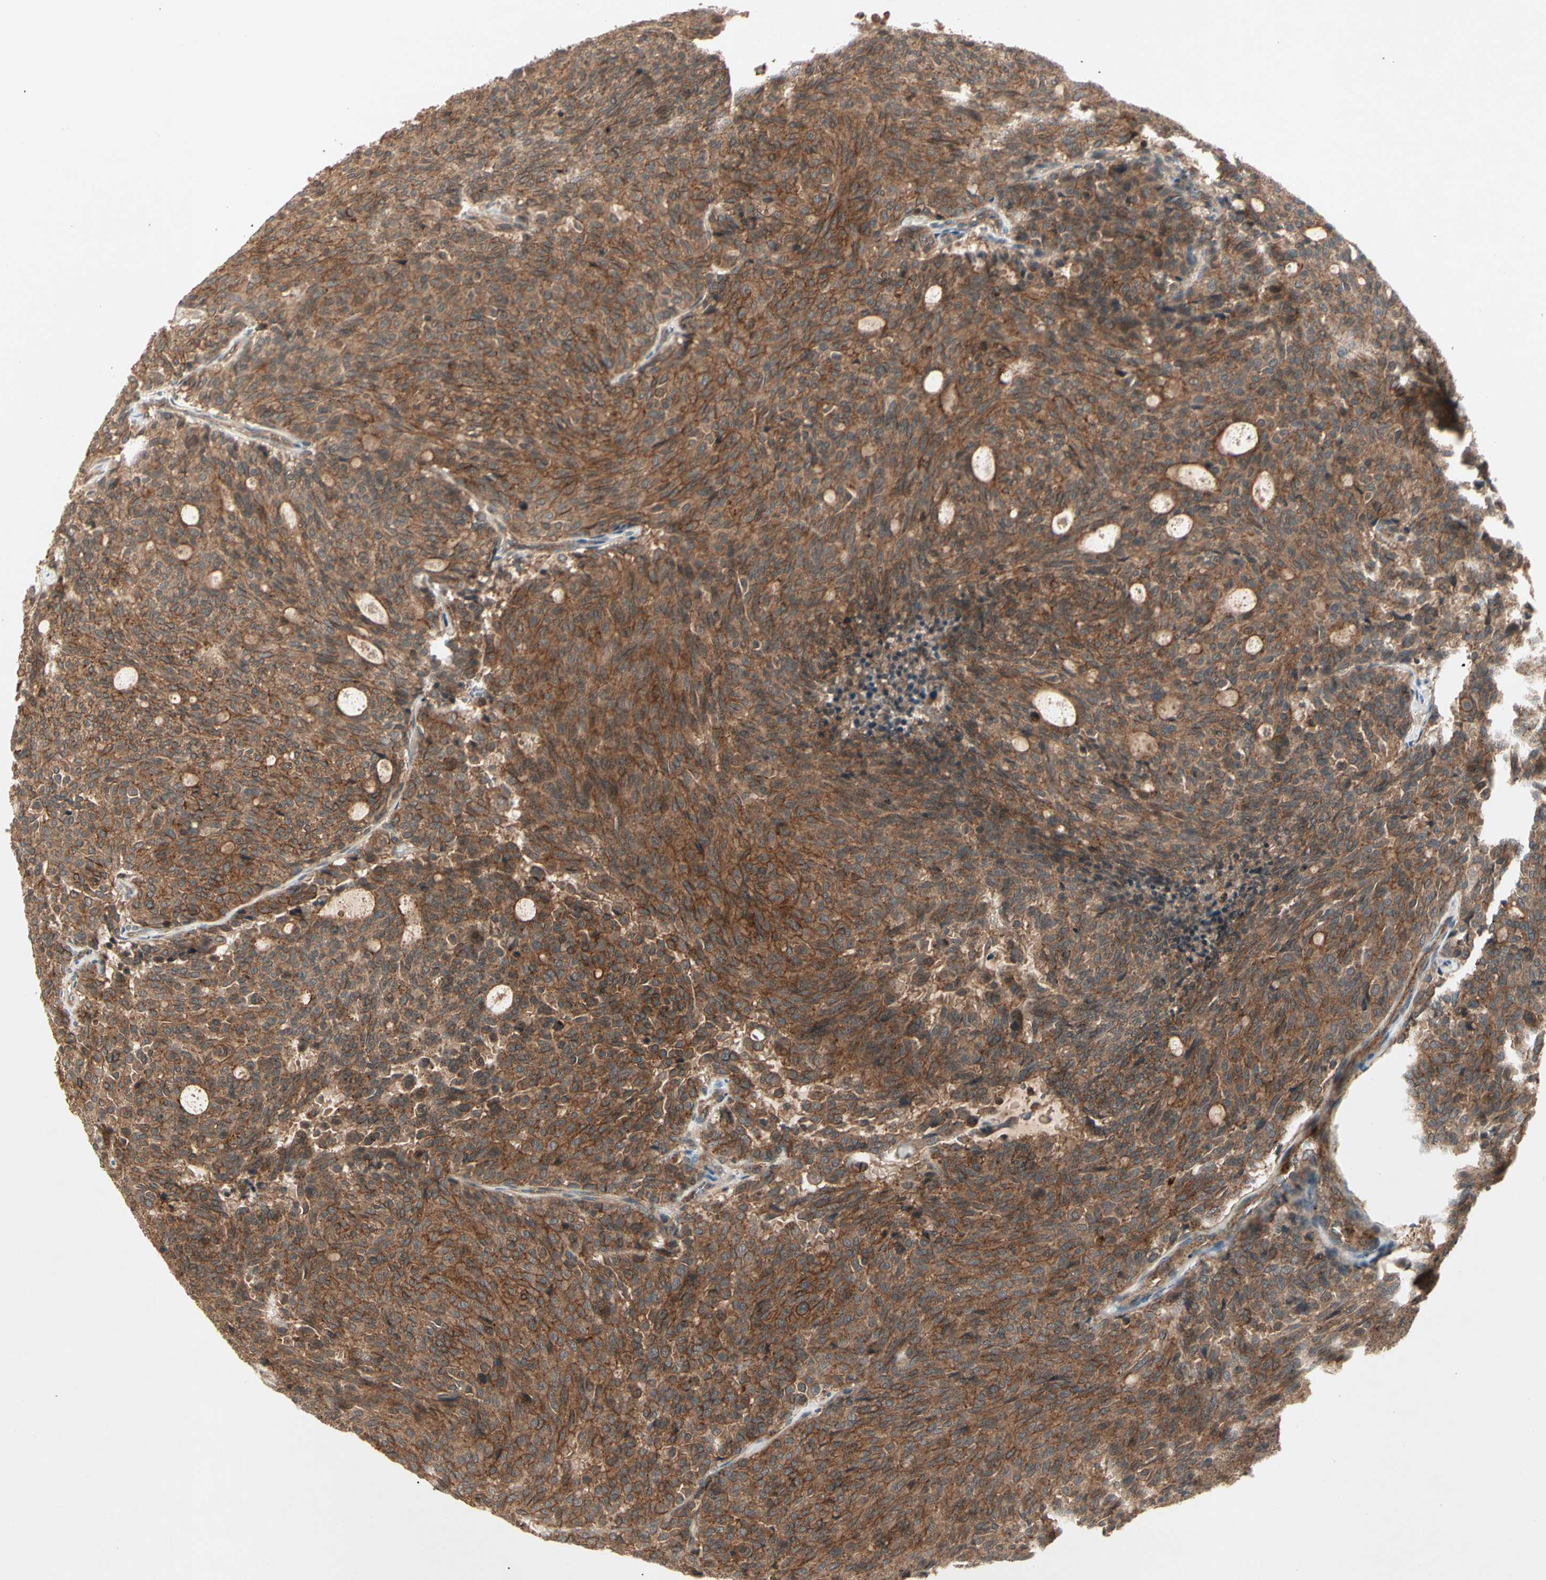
{"staining": {"intensity": "strong", "quantity": ">75%", "location": "cytoplasmic/membranous"}, "tissue": "carcinoid", "cell_type": "Tumor cells", "image_type": "cancer", "snomed": [{"axis": "morphology", "description": "Carcinoid, malignant, NOS"}, {"axis": "topography", "description": "Pancreas"}], "caption": "About >75% of tumor cells in malignant carcinoid reveal strong cytoplasmic/membranous protein staining as visualized by brown immunohistochemical staining.", "gene": "FLOT1", "patient": {"sex": "female", "age": 54}}